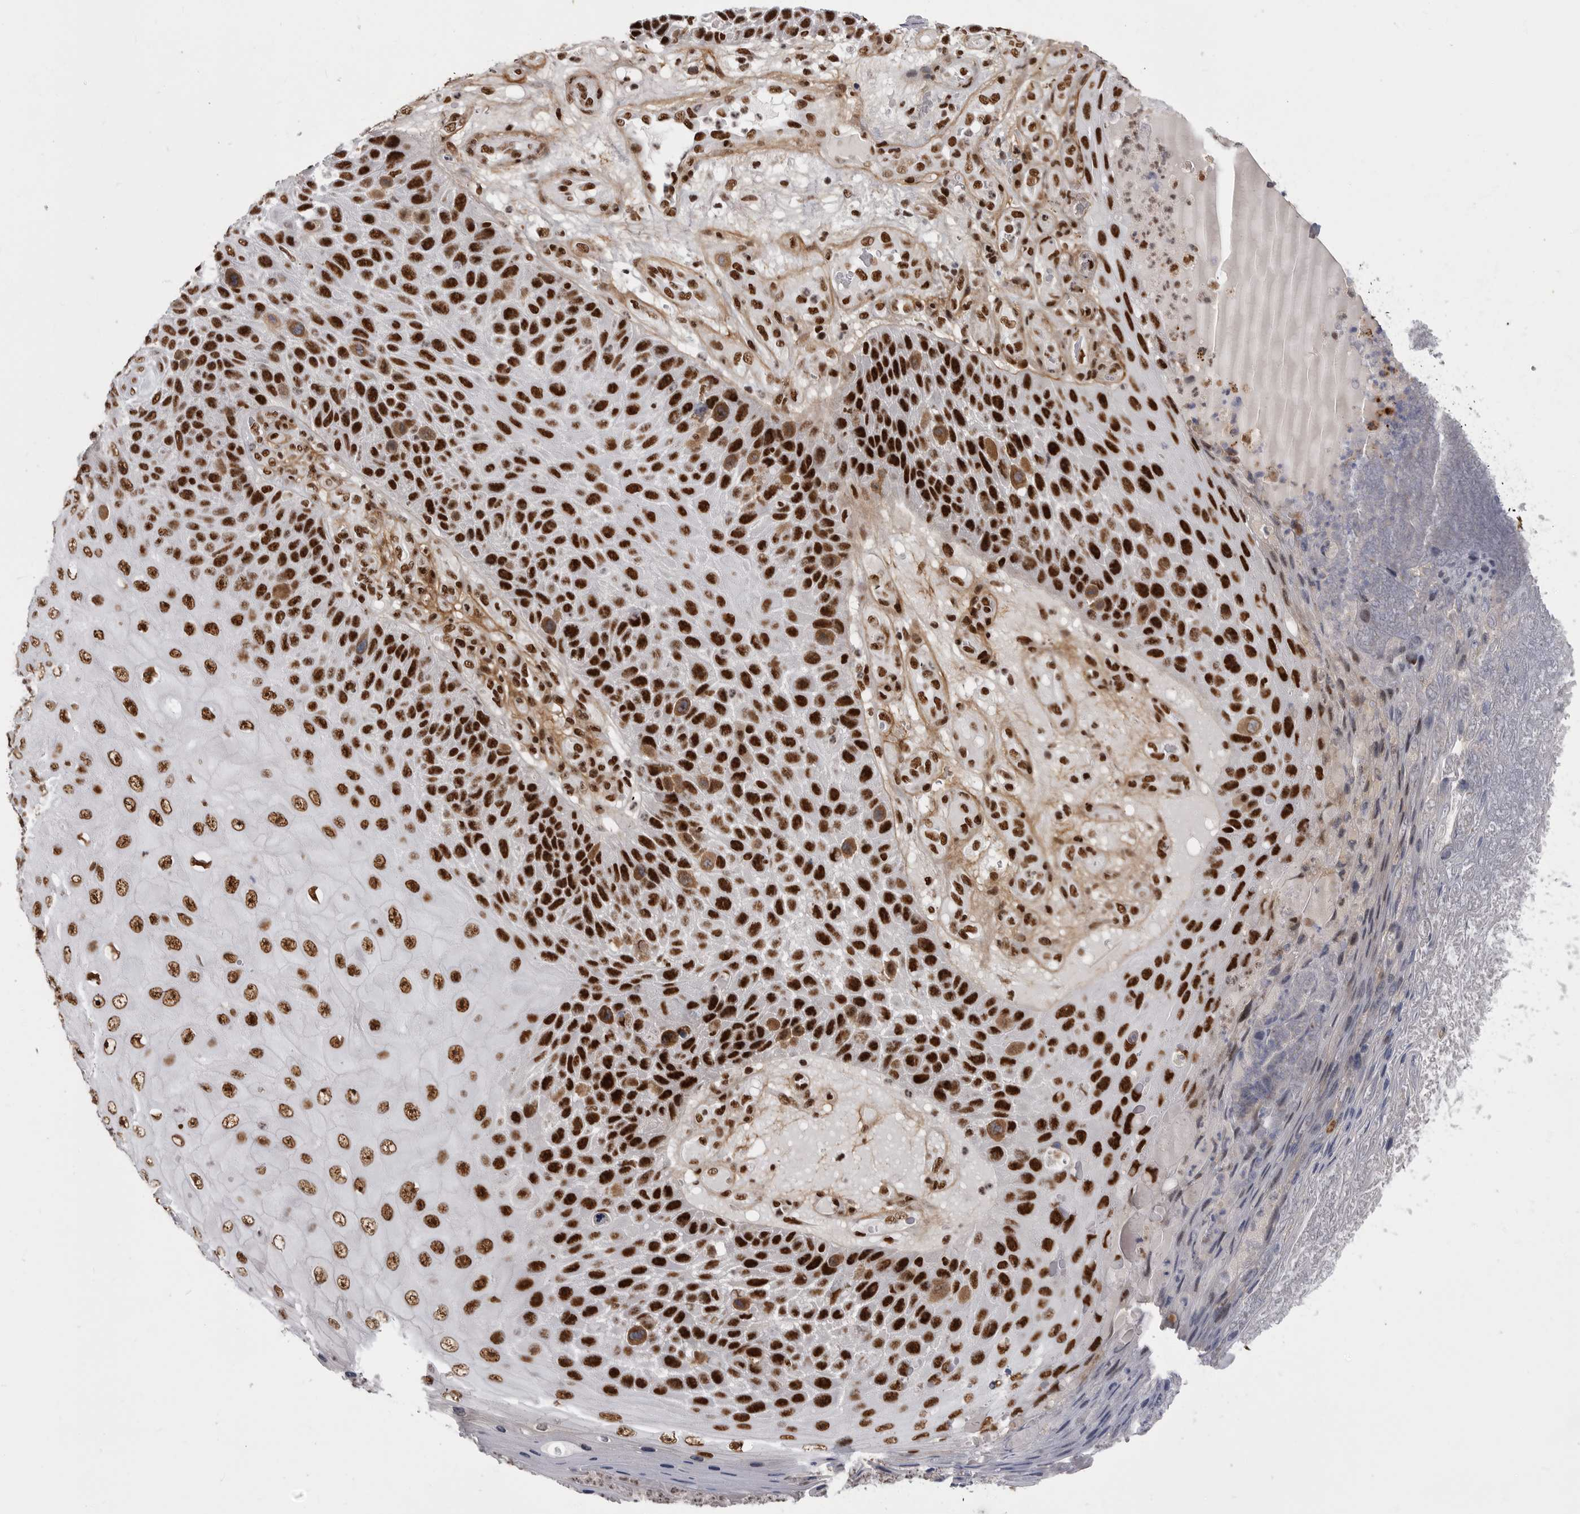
{"staining": {"intensity": "strong", "quantity": ">75%", "location": "nuclear"}, "tissue": "skin cancer", "cell_type": "Tumor cells", "image_type": "cancer", "snomed": [{"axis": "morphology", "description": "Squamous cell carcinoma, NOS"}, {"axis": "topography", "description": "Skin"}], "caption": "Immunohistochemistry (IHC) (DAB (3,3'-diaminobenzidine)) staining of skin cancer (squamous cell carcinoma) exhibits strong nuclear protein staining in approximately >75% of tumor cells. (Stains: DAB in brown, nuclei in blue, Microscopy: brightfield microscopy at high magnification).", "gene": "PPP1R8", "patient": {"sex": "female", "age": 88}}